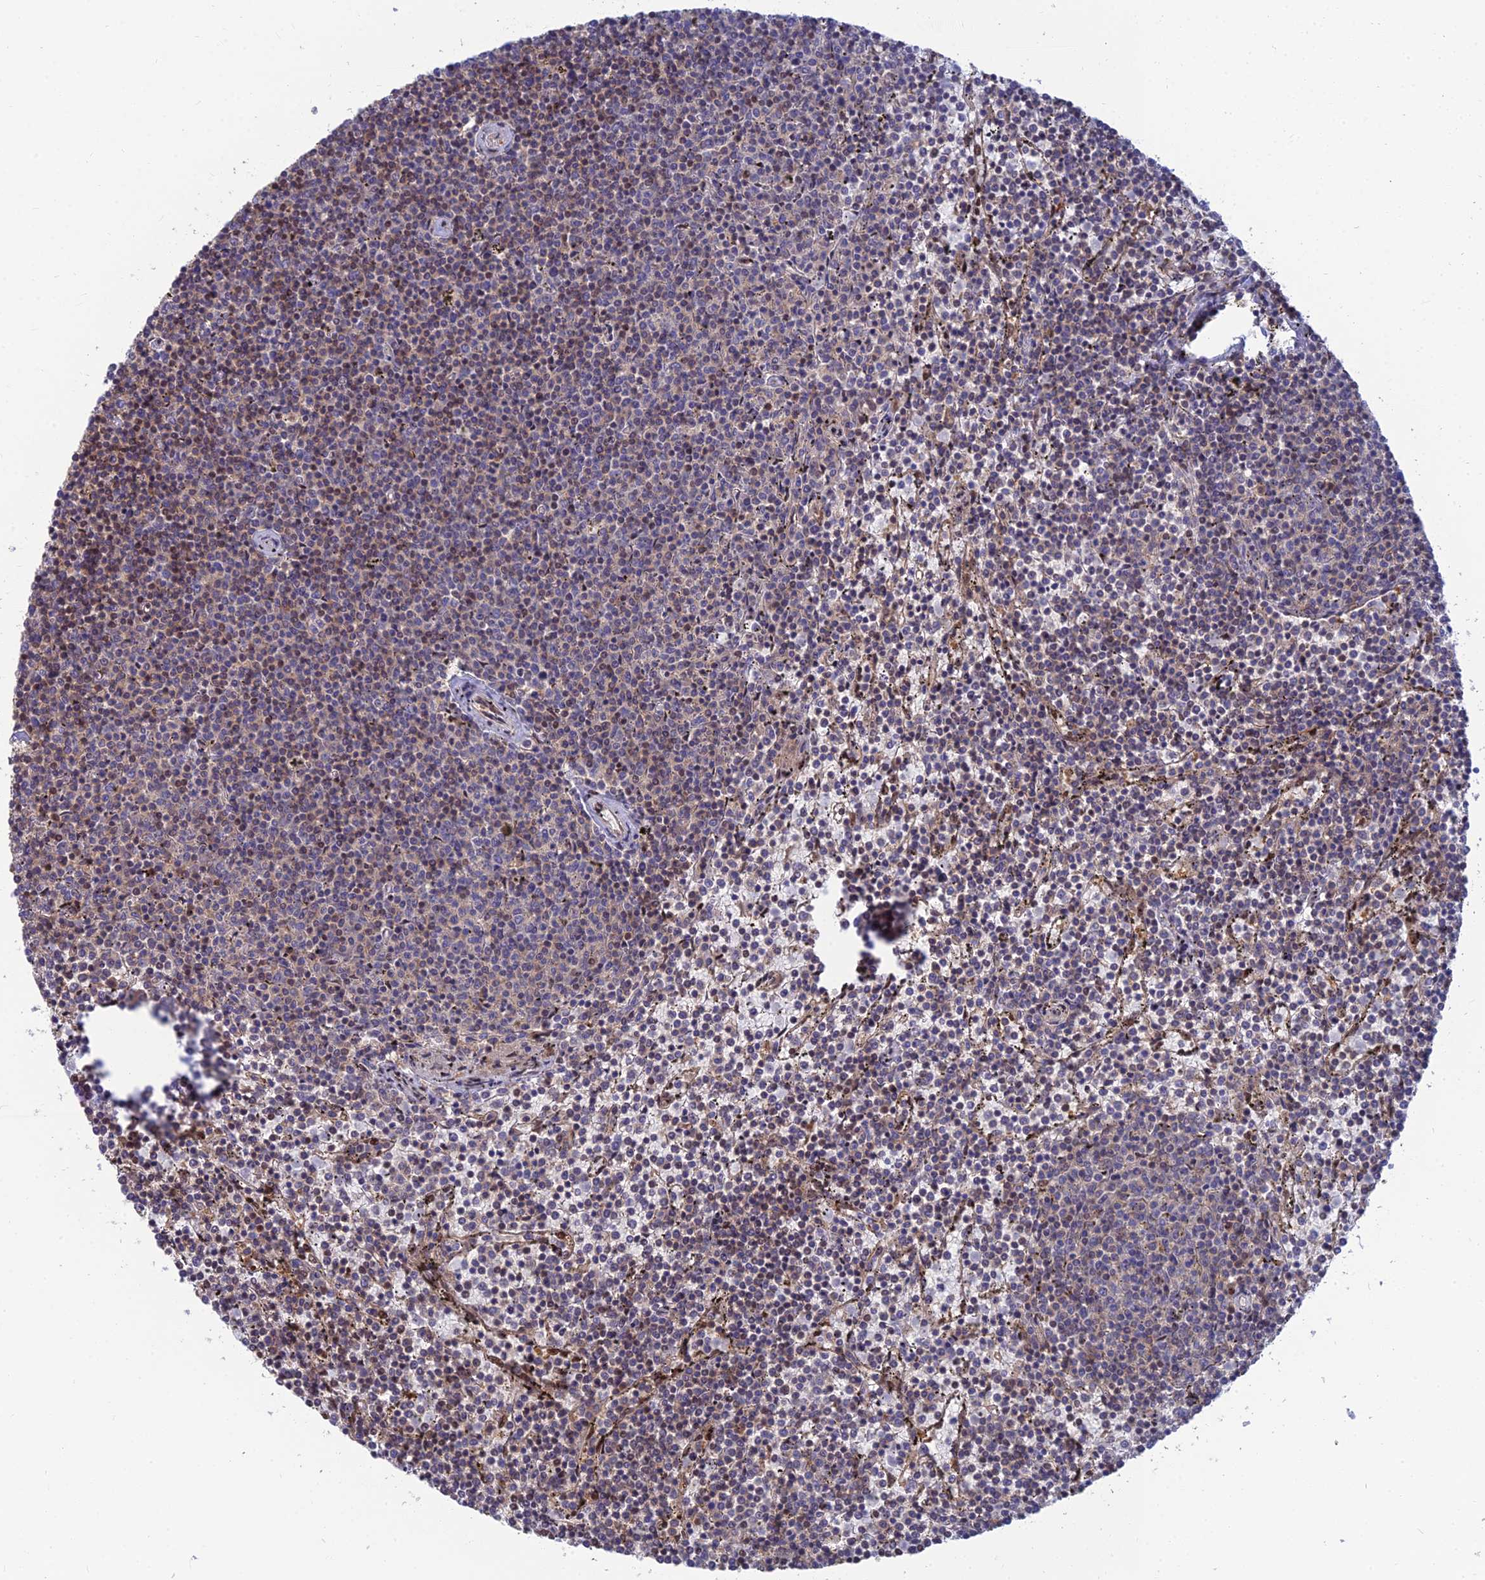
{"staining": {"intensity": "negative", "quantity": "none", "location": "none"}, "tissue": "lymphoma", "cell_type": "Tumor cells", "image_type": "cancer", "snomed": [{"axis": "morphology", "description": "Malignant lymphoma, non-Hodgkin's type, Low grade"}, {"axis": "topography", "description": "Spleen"}], "caption": "Tumor cells show no significant expression in lymphoma.", "gene": "DNPEP", "patient": {"sex": "female", "age": 50}}